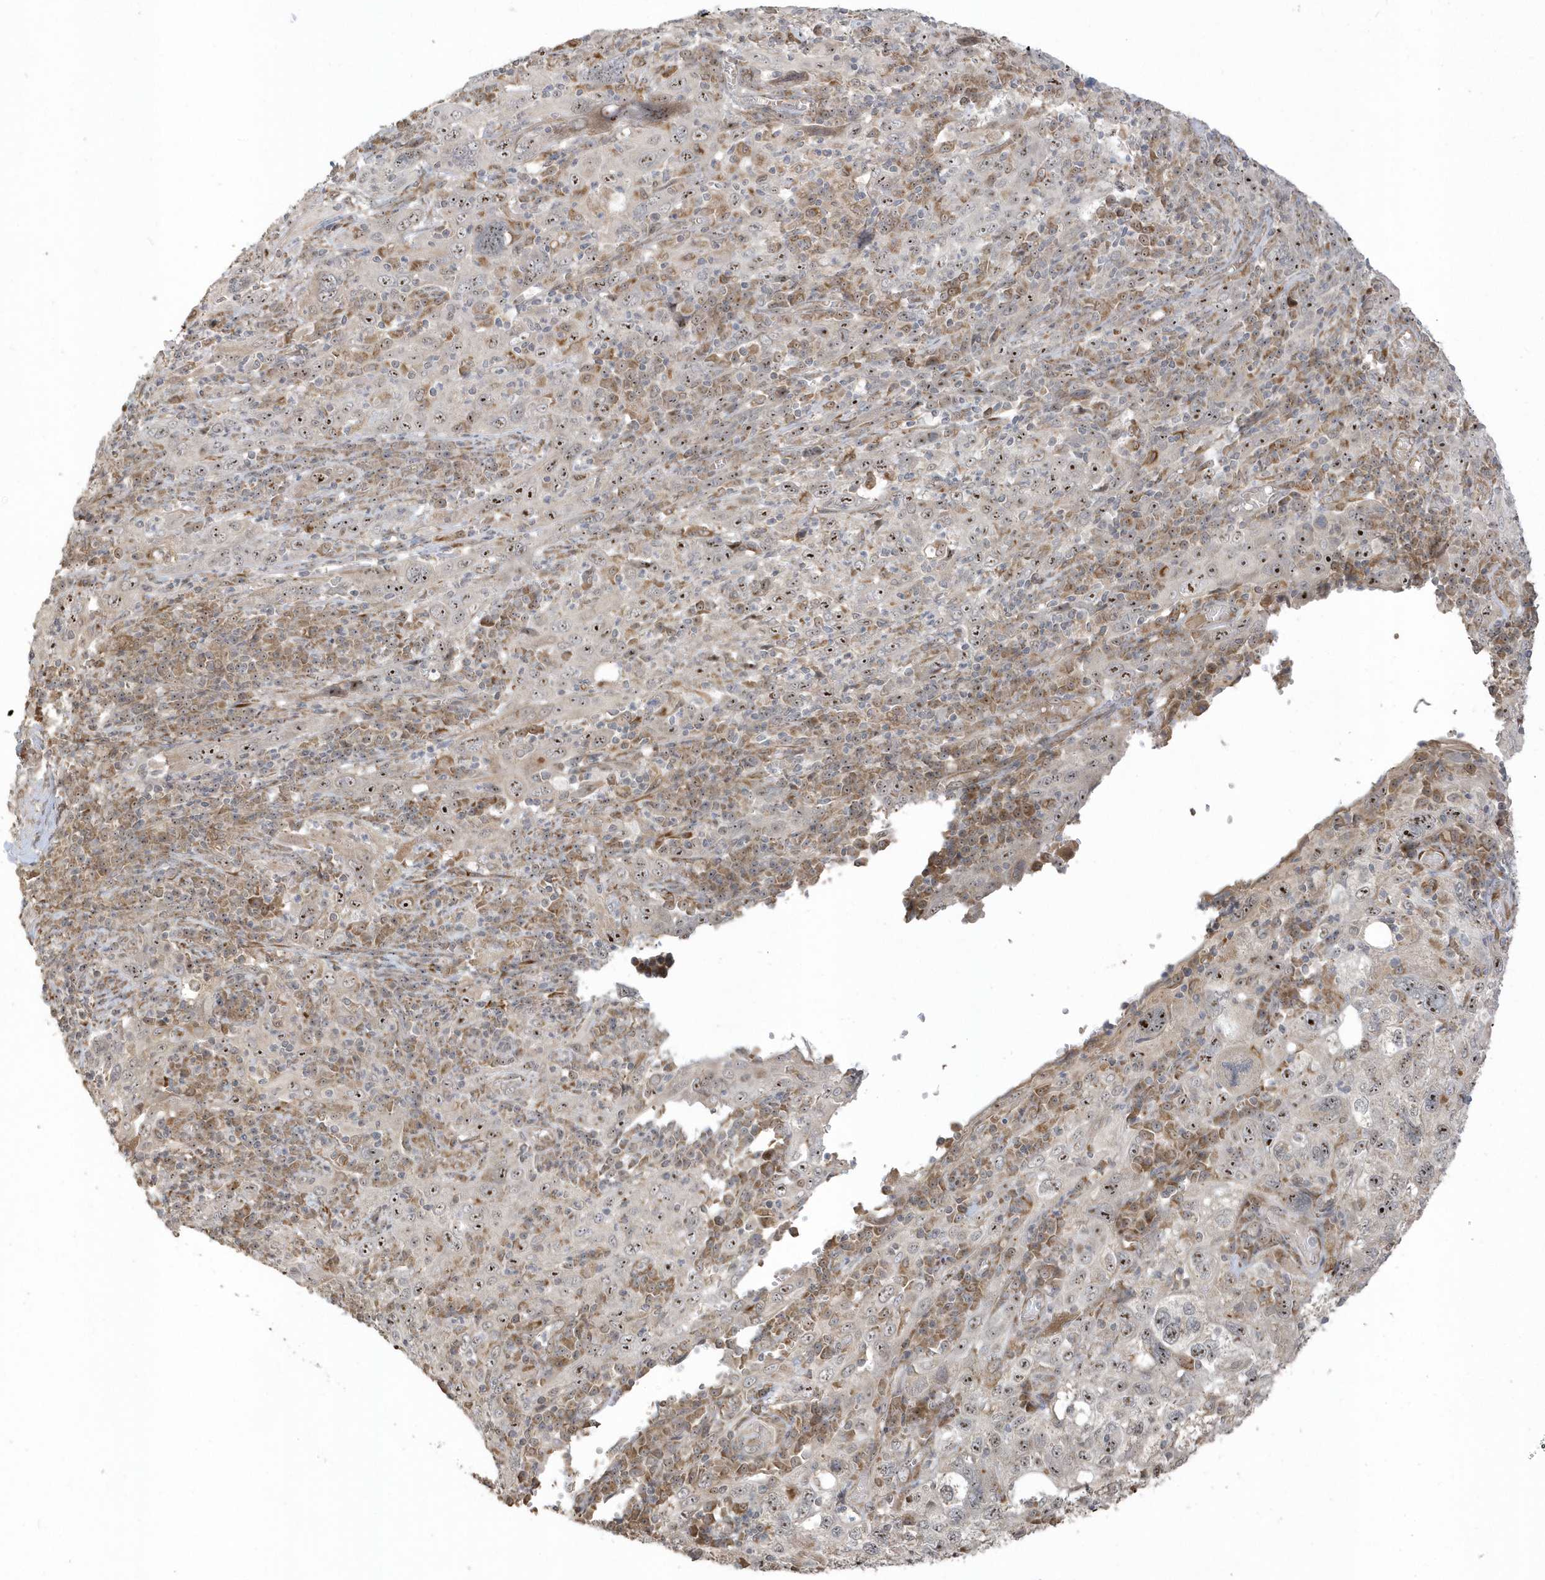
{"staining": {"intensity": "moderate", "quantity": "25%-75%", "location": "cytoplasmic/membranous,nuclear"}, "tissue": "cervical cancer", "cell_type": "Tumor cells", "image_type": "cancer", "snomed": [{"axis": "morphology", "description": "Squamous cell carcinoma, NOS"}, {"axis": "topography", "description": "Cervix"}], "caption": "Protein analysis of cervical cancer (squamous cell carcinoma) tissue reveals moderate cytoplasmic/membranous and nuclear expression in approximately 25%-75% of tumor cells.", "gene": "ECM2", "patient": {"sex": "female", "age": 46}}